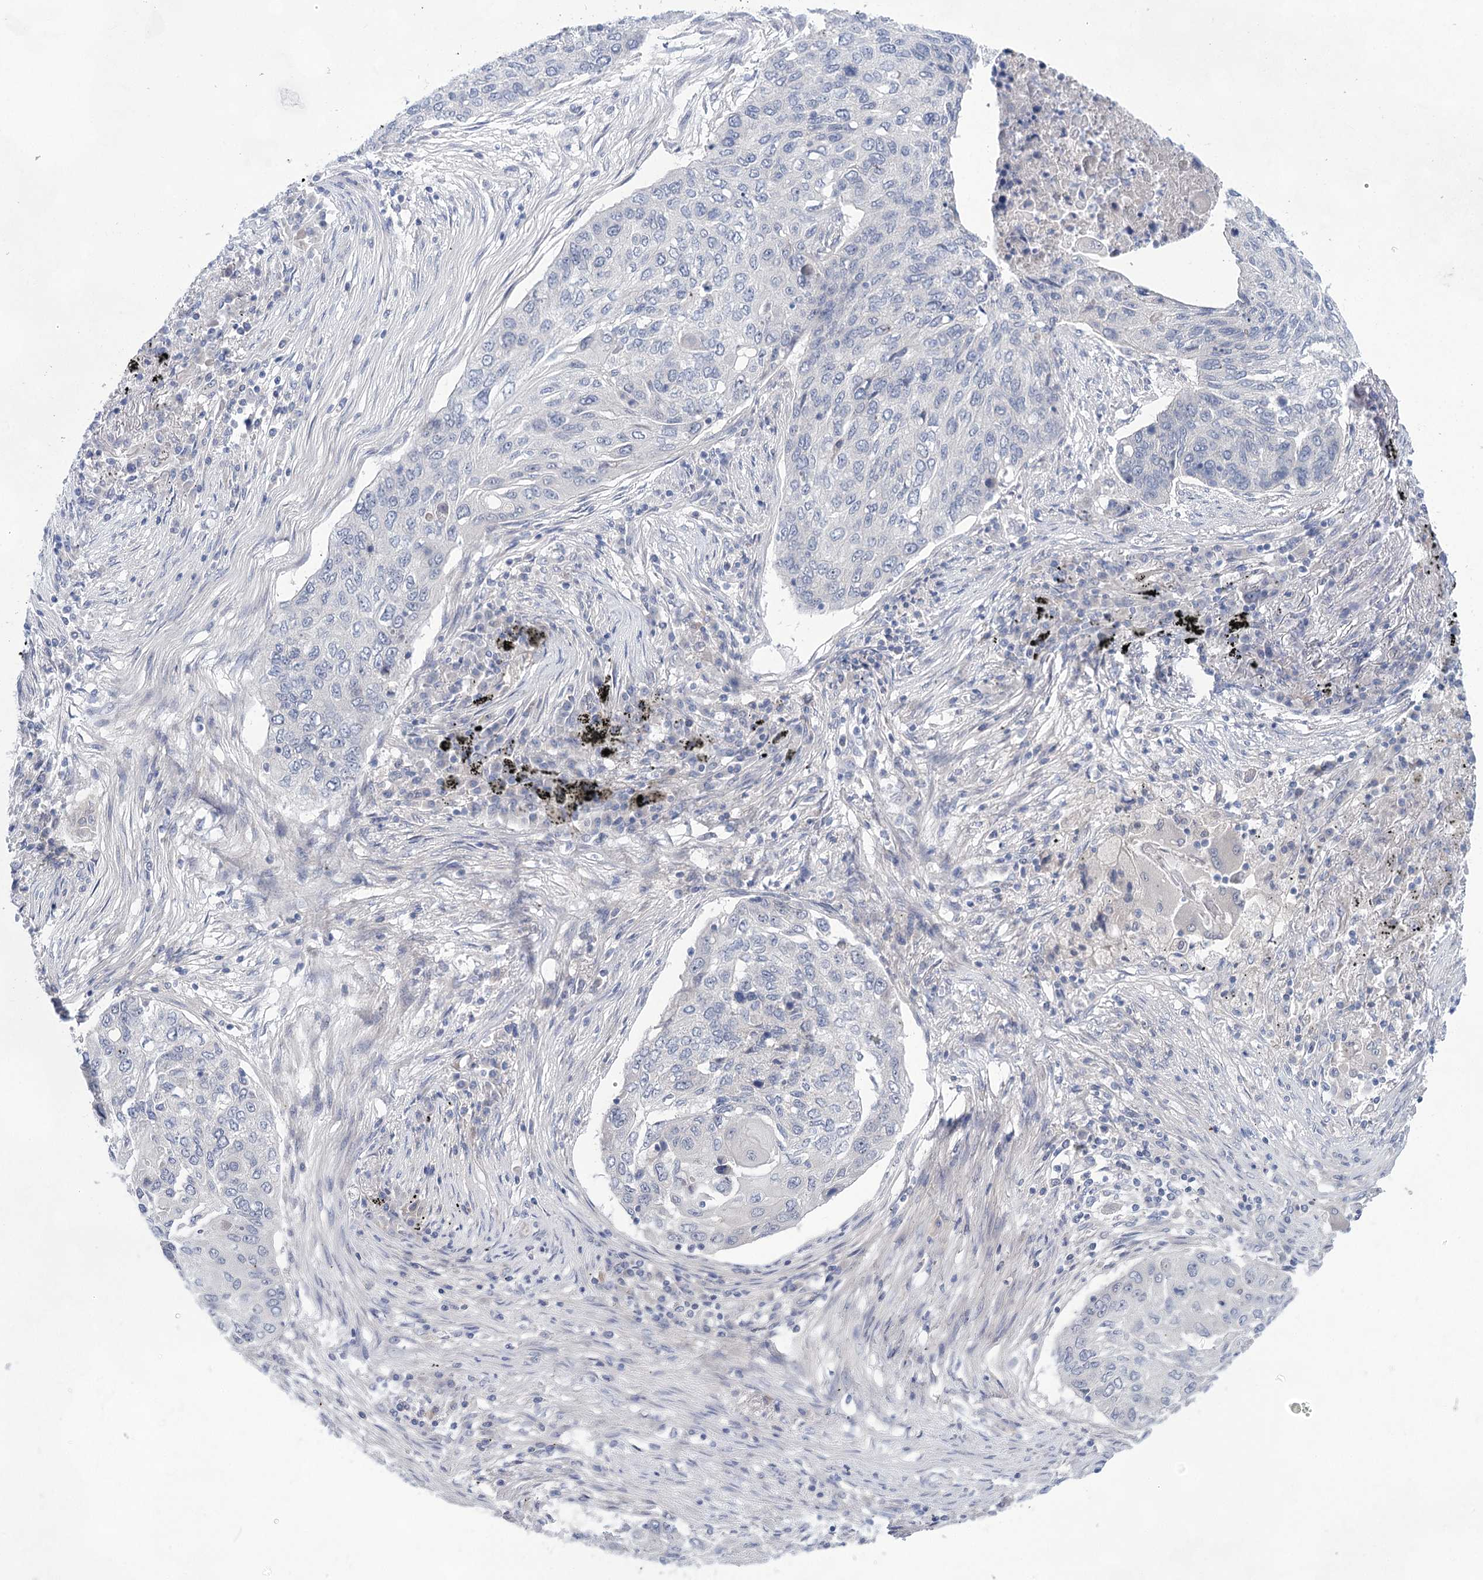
{"staining": {"intensity": "negative", "quantity": "none", "location": "none"}, "tissue": "lung cancer", "cell_type": "Tumor cells", "image_type": "cancer", "snomed": [{"axis": "morphology", "description": "Squamous cell carcinoma, NOS"}, {"axis": "topography", "description": "Lung"}], "caption": "Lung cancer (squamous cell carcinoma) stained for a protein using immunohistochemistry exhibits no staining tumor cells.", "gene": "LALBA", "patient": {"sex": "female", "age": 63}}